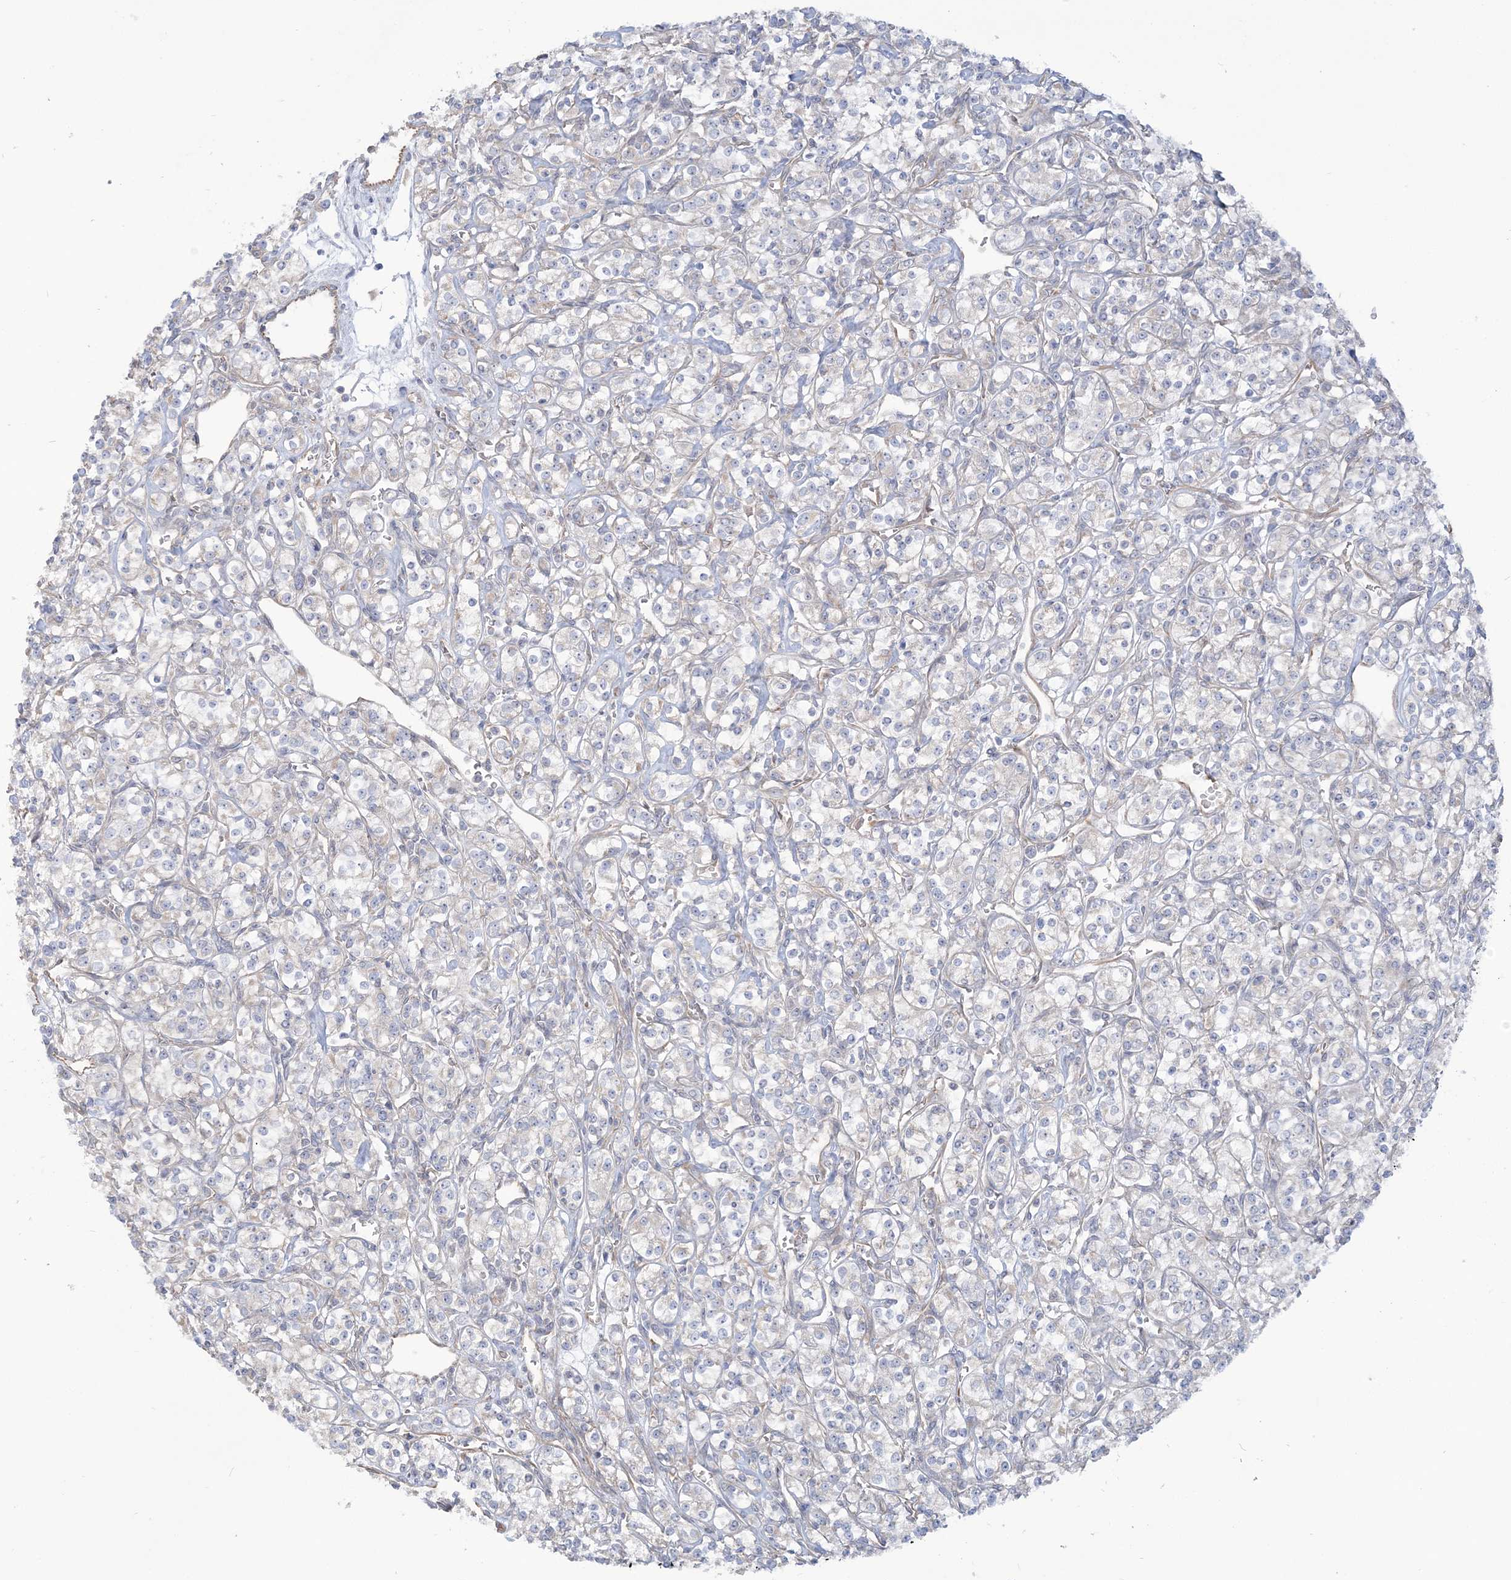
{"staining": {"intensity": "negative", "quantity": "none", "location": "none"}, "tissue": "renal cancer", "cell_type": "Tumor cells", "image_type": "cancer", "snomed": [{"axis": "morphology", "description": "Adenocarcinoma, NOS"}, {"axis": "topography", "description": "Kidney"}], "caption": "Image shows no significant protein positivity in tumor cells of adenocarcinoma (renal).", "gene": "ZNF821", "patient": {"sex": "male", "age": 77}}